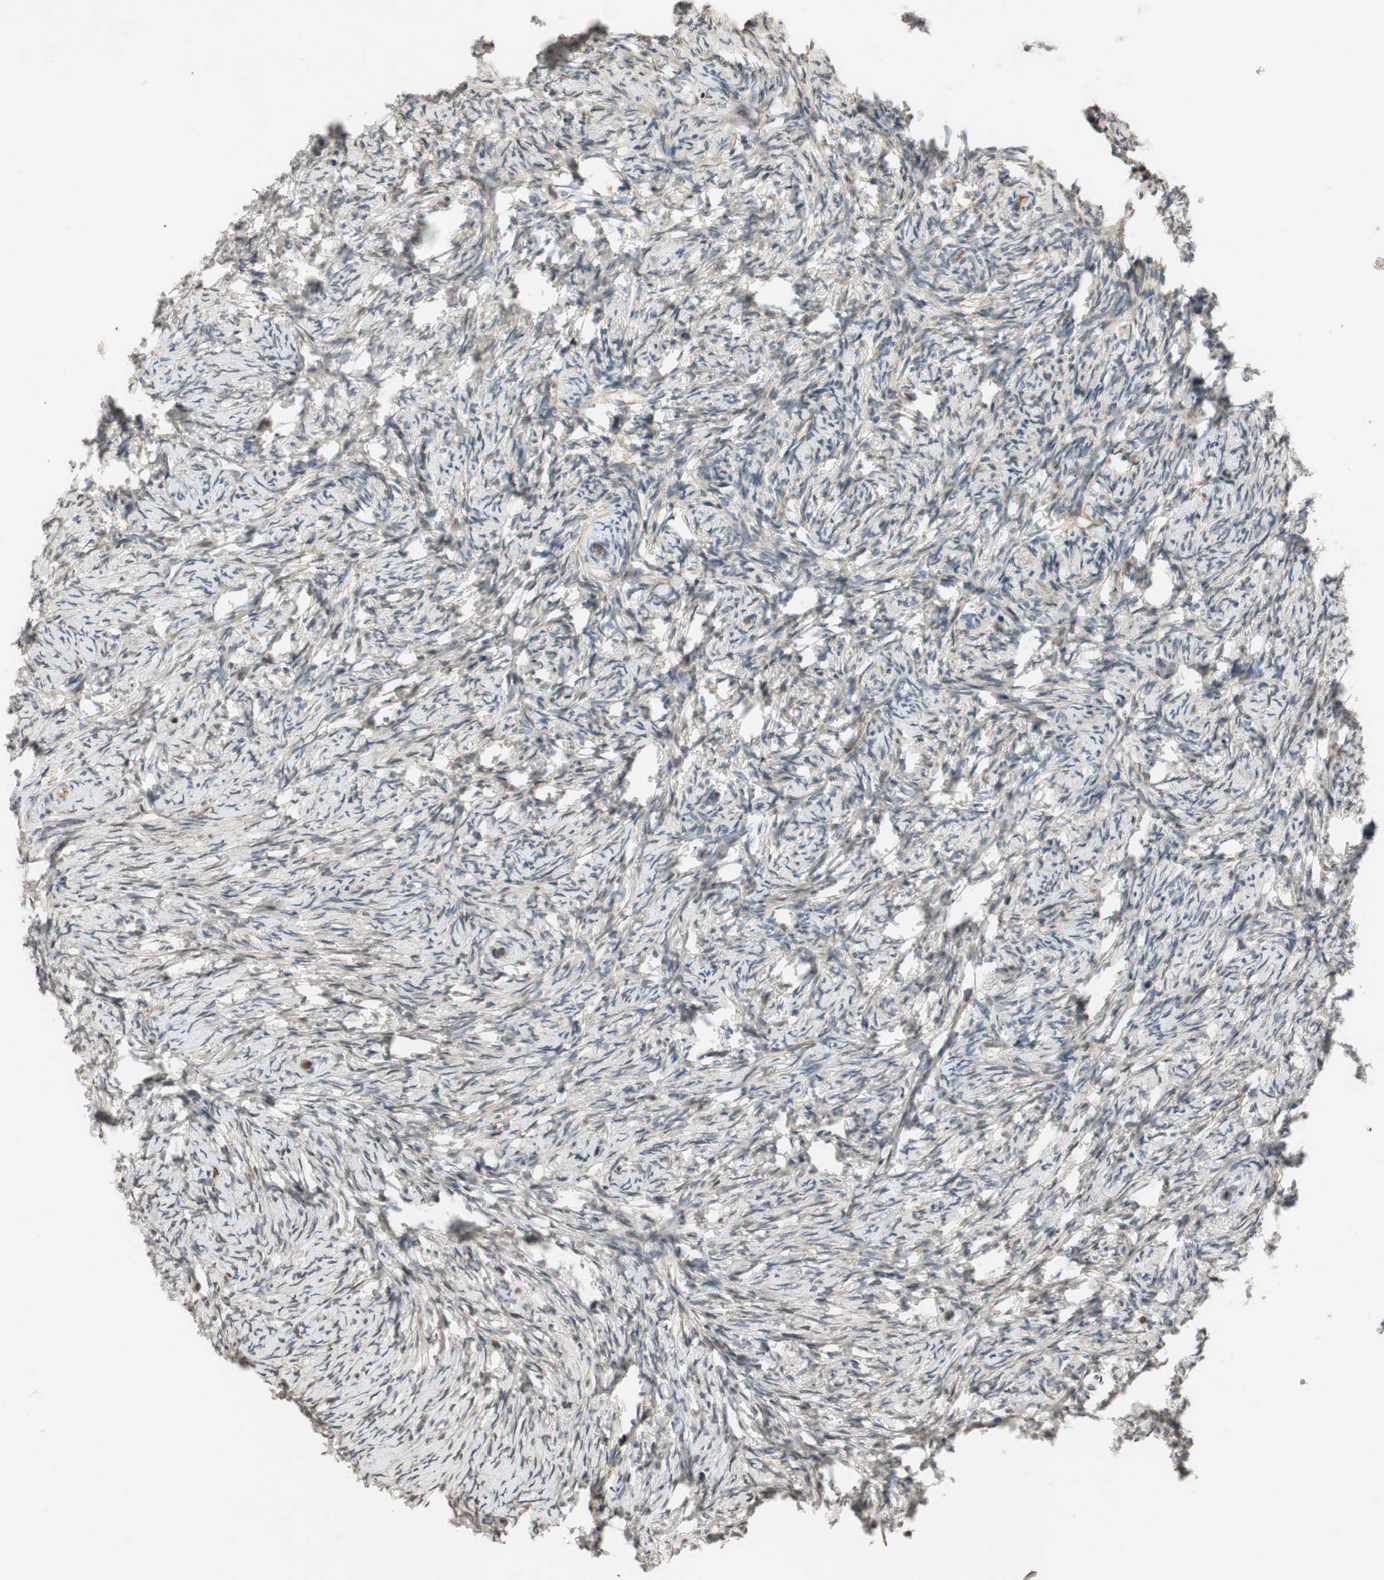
{"staining": {"intensity": "weak", "quantity": "25%-75%", "location": "cytoplasmic/membranous"}, "tissue": "ovary", "cell_type": "Ovarian stroma cells", "image_type": "normal", "snomed": [{"axis": "morphology", "description": "Normal tissue, NOS"}, {"axis": "topography", "description": "Ovary"}], "caption": "Brown immunohistochemical staining in benign human ovary exhibits weak cytoplasmic/membranous expression in approximately 25%-75% of ovarian stroma cells.", "gene": "GCLM", "patient": {"sex": "female", "age": 60}}